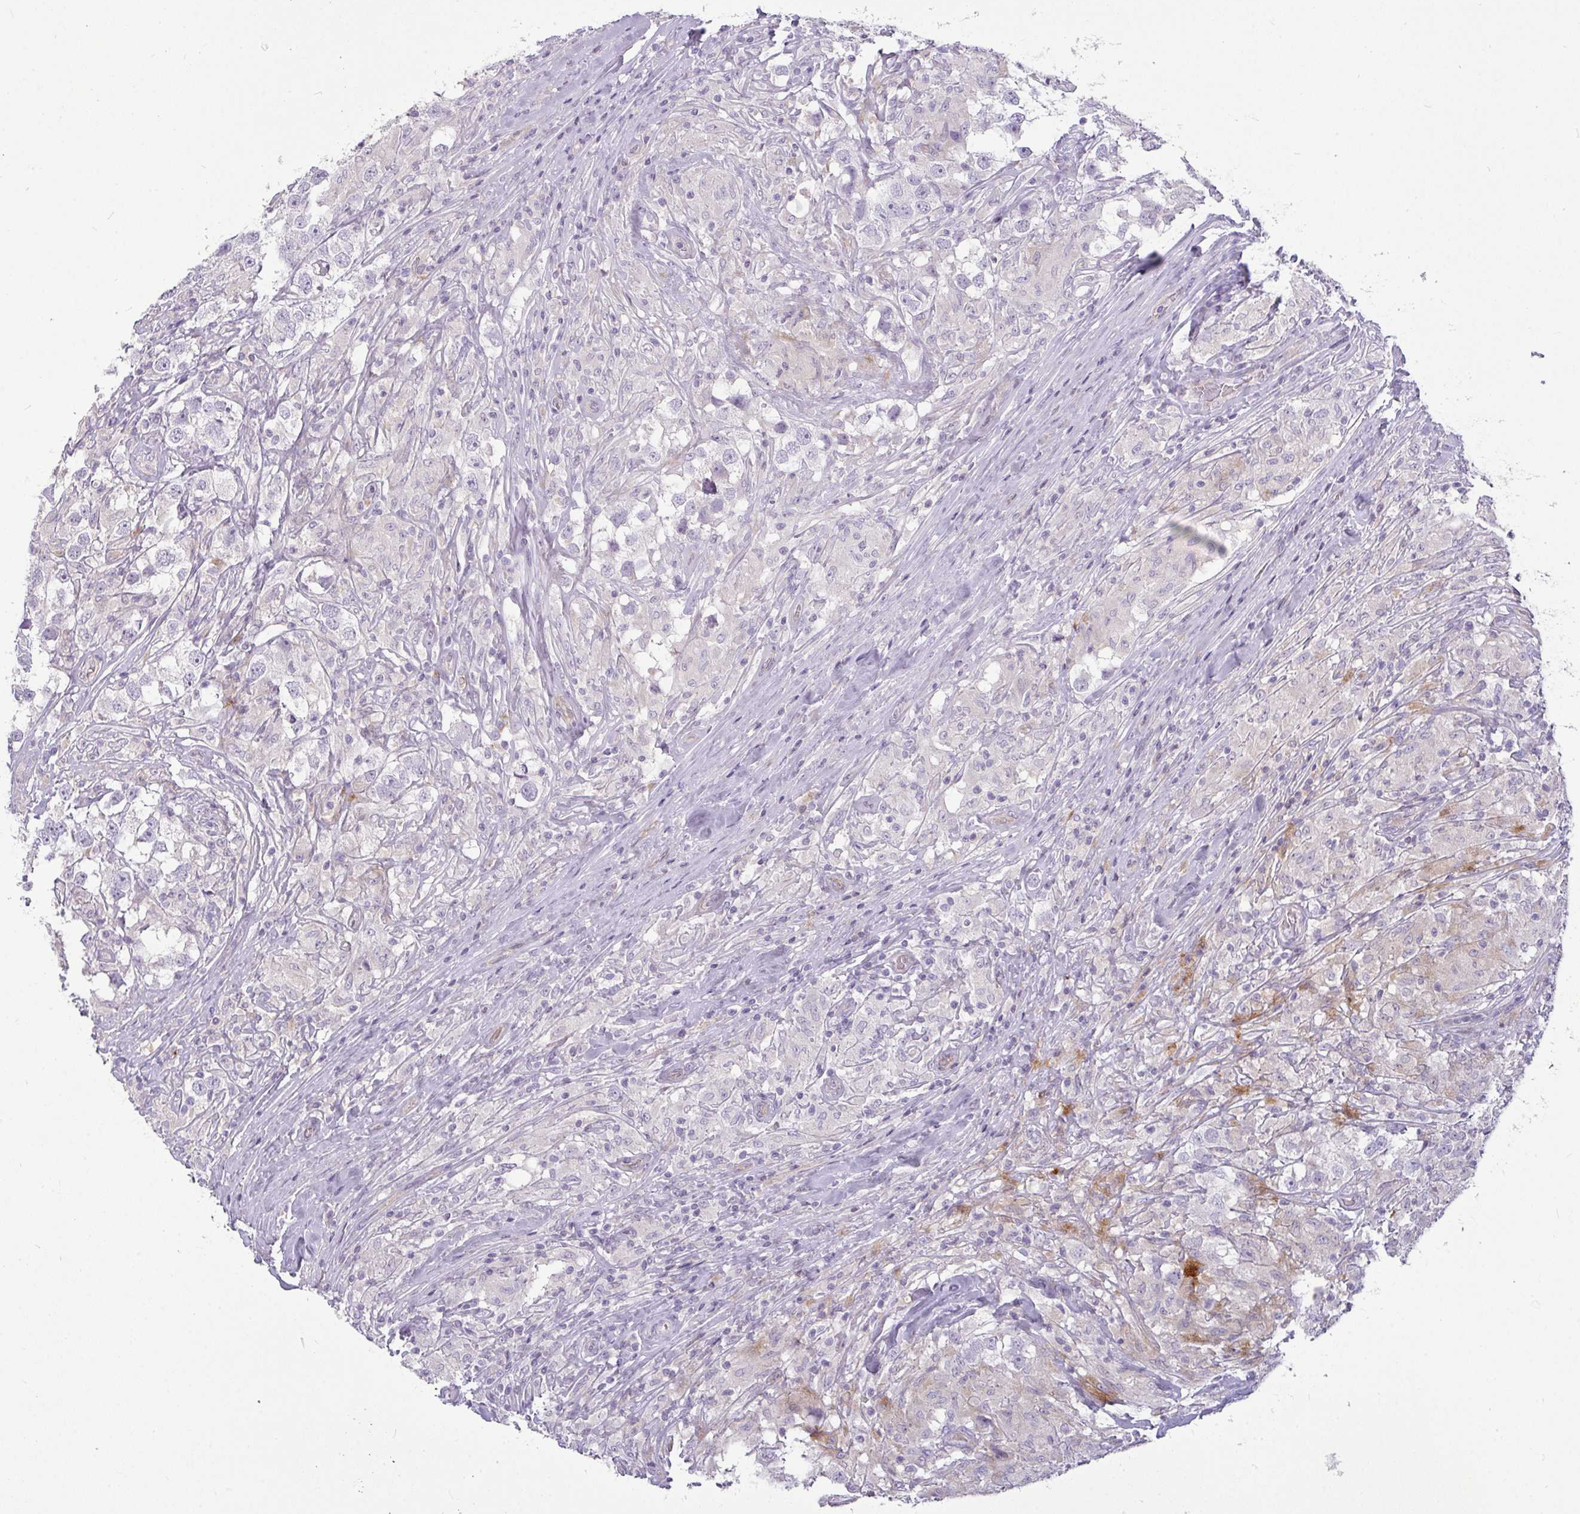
{"staining": {"intensity": "negative", "quantity": "none", "location": "none"}, "tissue": "testis cancer", "cell_type": "Tumor cells", "image_type": "cancer", "snomed": [{"axis": "morphology", "description": "Seminoma, NOS"}, {"axis": "topography", "description": "Testis"}], "caption": "DAB (3,3'-diaminobenzidine) immunohistochemical staining of seminoma (testis) demonstrates no significant positivity in tumor cells.", "gene": "LIPE", "patient": {"sex": "male", "age": 46}}